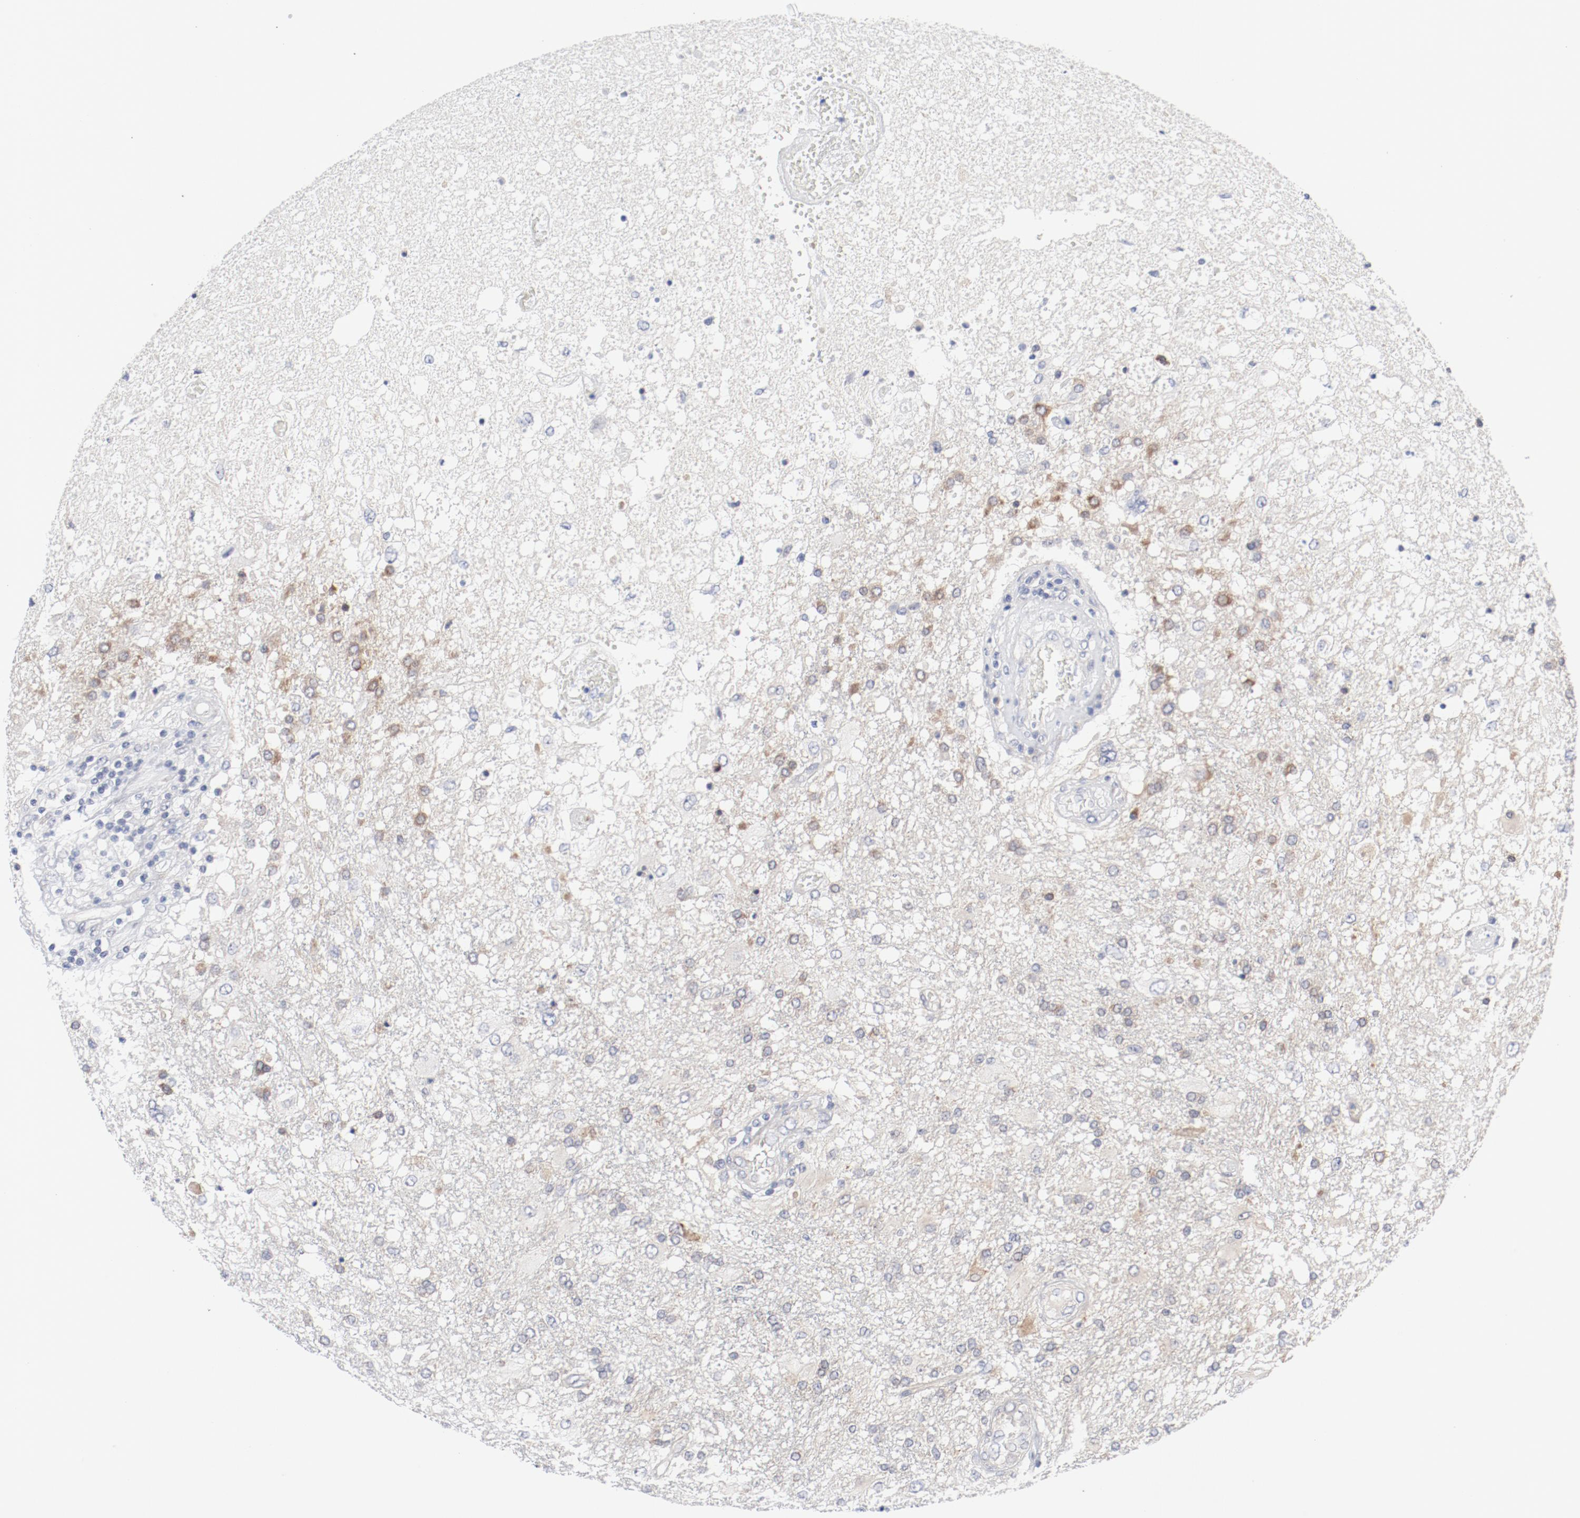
{"staining": {"intensity": "weak", "quantity": ">75%", "location": "cytoplasmic/membranous"}, "tissue": "glioma", "cell_type": "Tumor cells", "image_type": "cancer", "snomed": [{"axis": "morphology", "description": "Glioma, malignant, High grade"}, {"axis": "topography", "description": "Cerebral cortex"}], "caption": "An image of human glioma stained for a protein demonstrates weak cytoplasmic/membranous brown staining in tumor cells.", "gene": "BAD", "patient": {"sex": "male", "age": 79}}